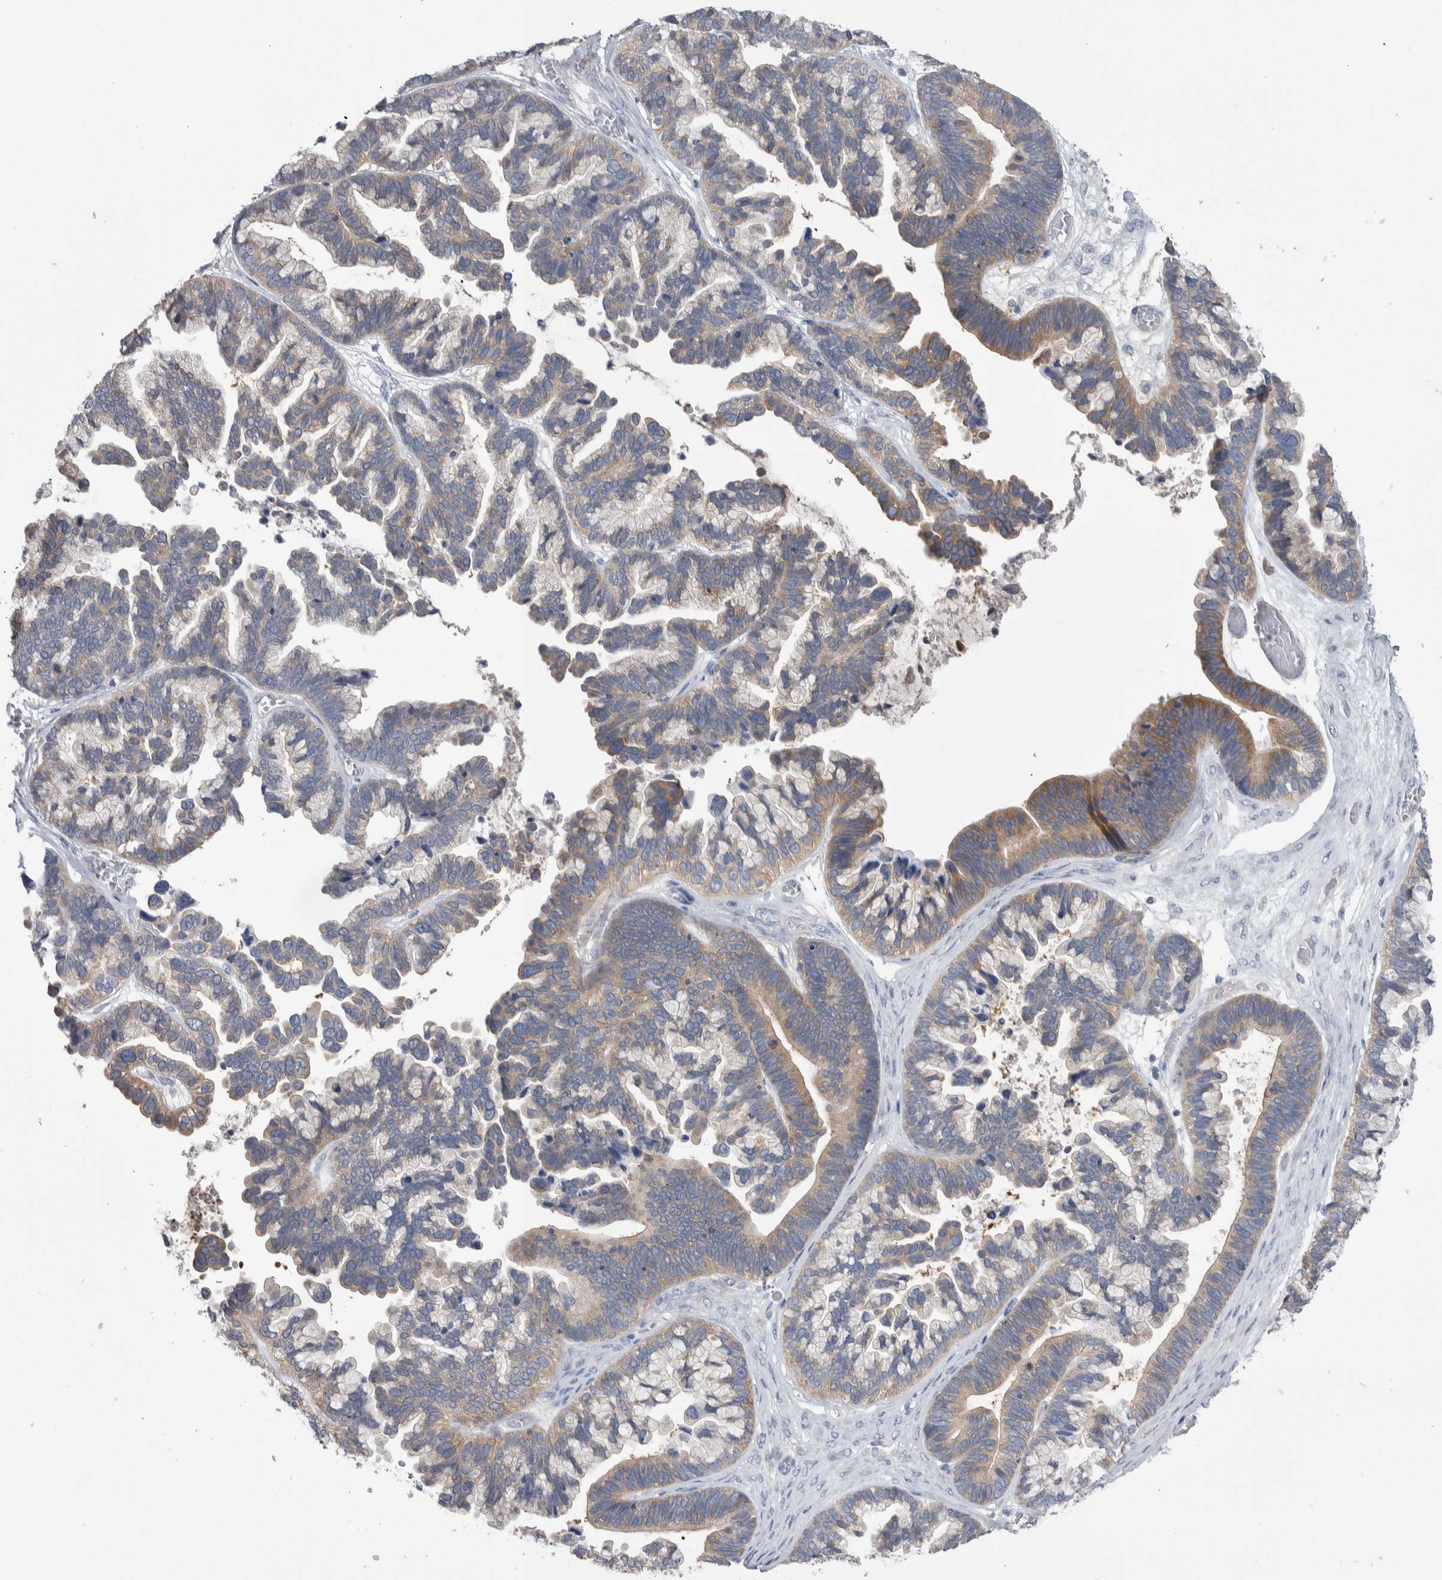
{"staining": {"intensity": "moderate", "quantity": ">75%", "location": "cytoplasmic/membranous"}, "tissue": "ovarian cancer", "cell_type": "Tumor cells", "image_type": "cancer", "snomed": [{"axis": "morphology", "description": "Cystadenocarcinoma, serous, NOS"}, {"axis": "topography", "description": "Ovary"}], "caption": "Immunohistochemistry (IHC) of ovarian cancer (serous cystadenocarcinoma) shows medium levels of moderate cytoplasmic/membranous expression in approximately >75% of tumor cells.", "gene": "GPHN", "patient": {"sex": "female", "age": 56}}